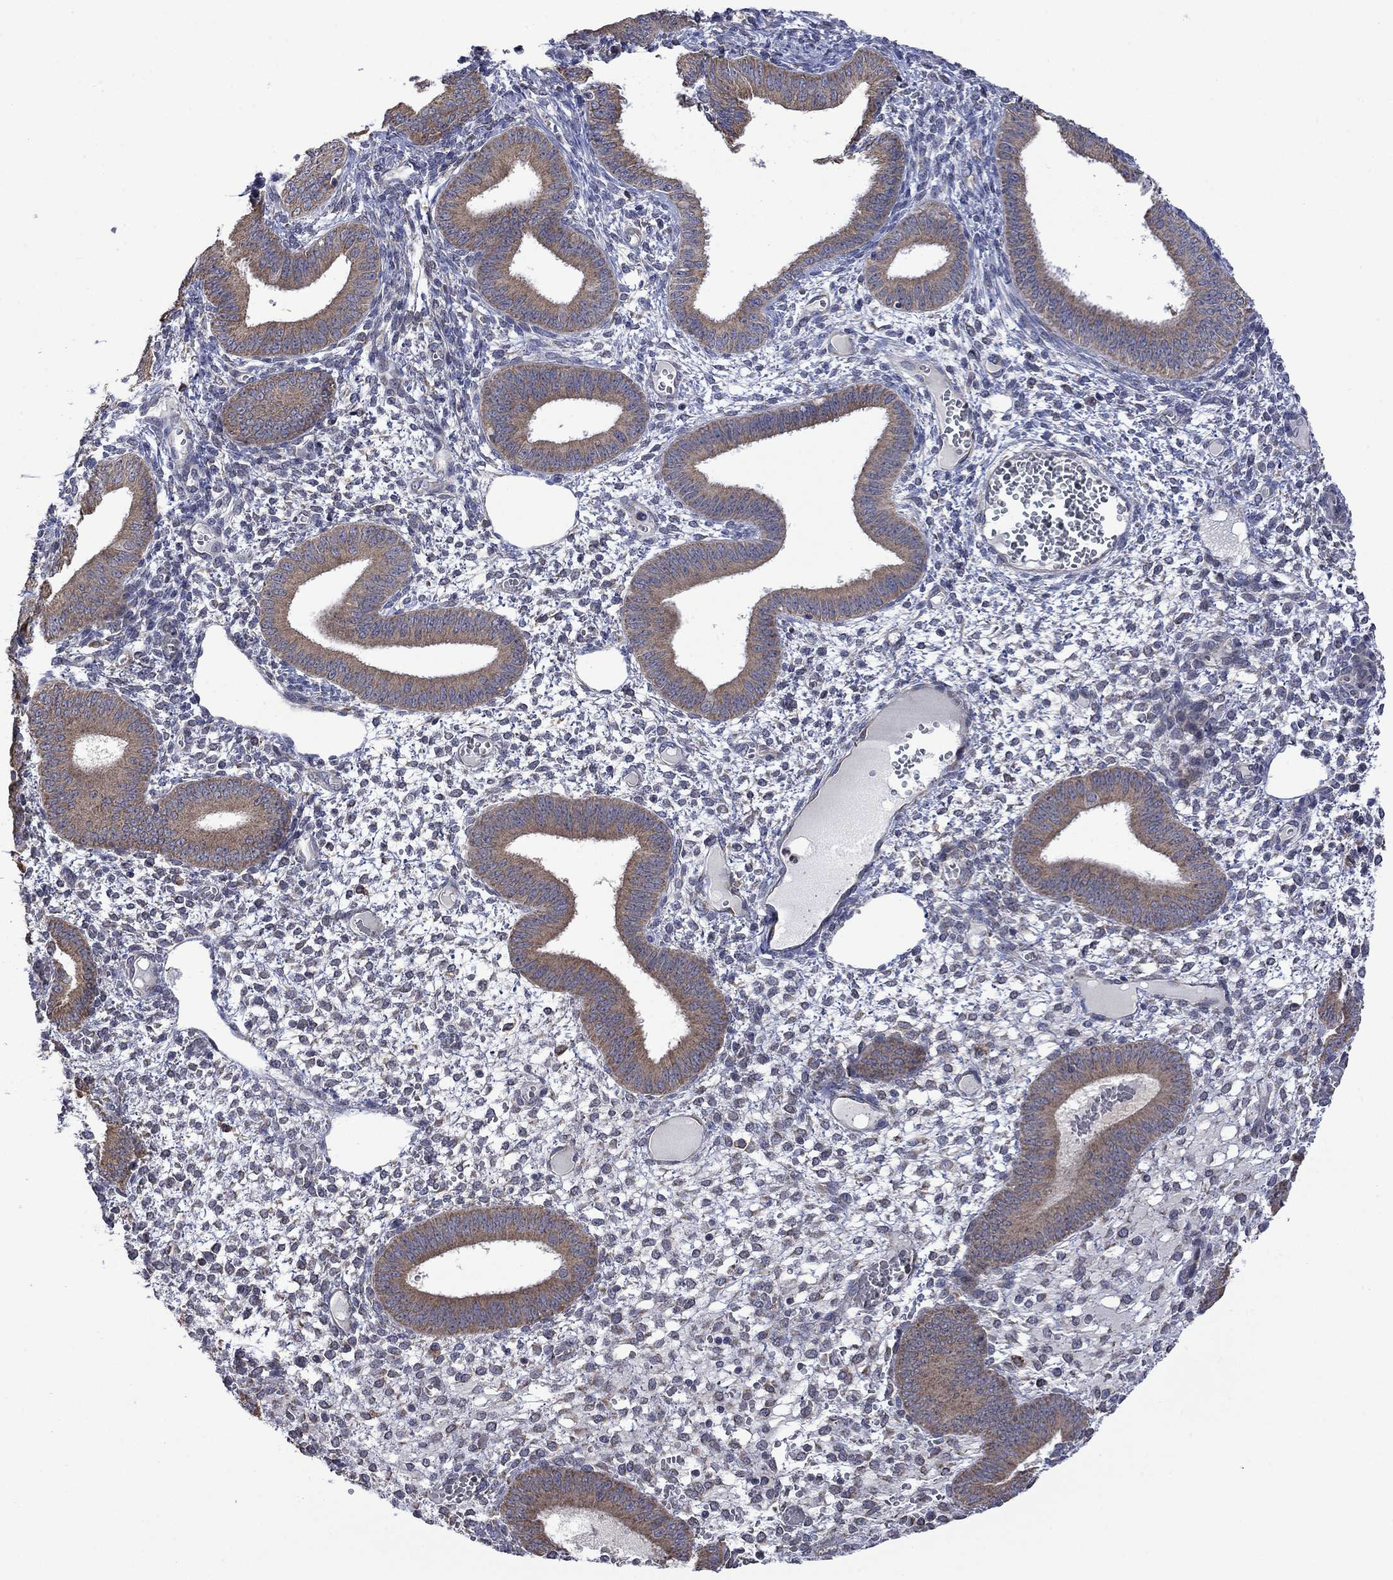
{"staining": {"intensity": "negative", "quantity": "none", "location": "none"}, "tissue": "endometrium", "cell_type": "Cells in endometrial stroma", "image_type": "normal", "snomed": [{"axis": "morphology", "description": "Normal tissue, NOS"}, {"axis": "topography", "description": "Endometrium"}], "caption": "High power microscopy histopathology image of an immunohistochemistry micrograph of benign endometrium, revealing no significant positivity in cells in endometrial stroma. The staining is performed using DAB brown chromogen with nuclei counter-stained in using hematoxylin.", "gene": "FURIN", "patient": {"sex": "female", "age": 42}}